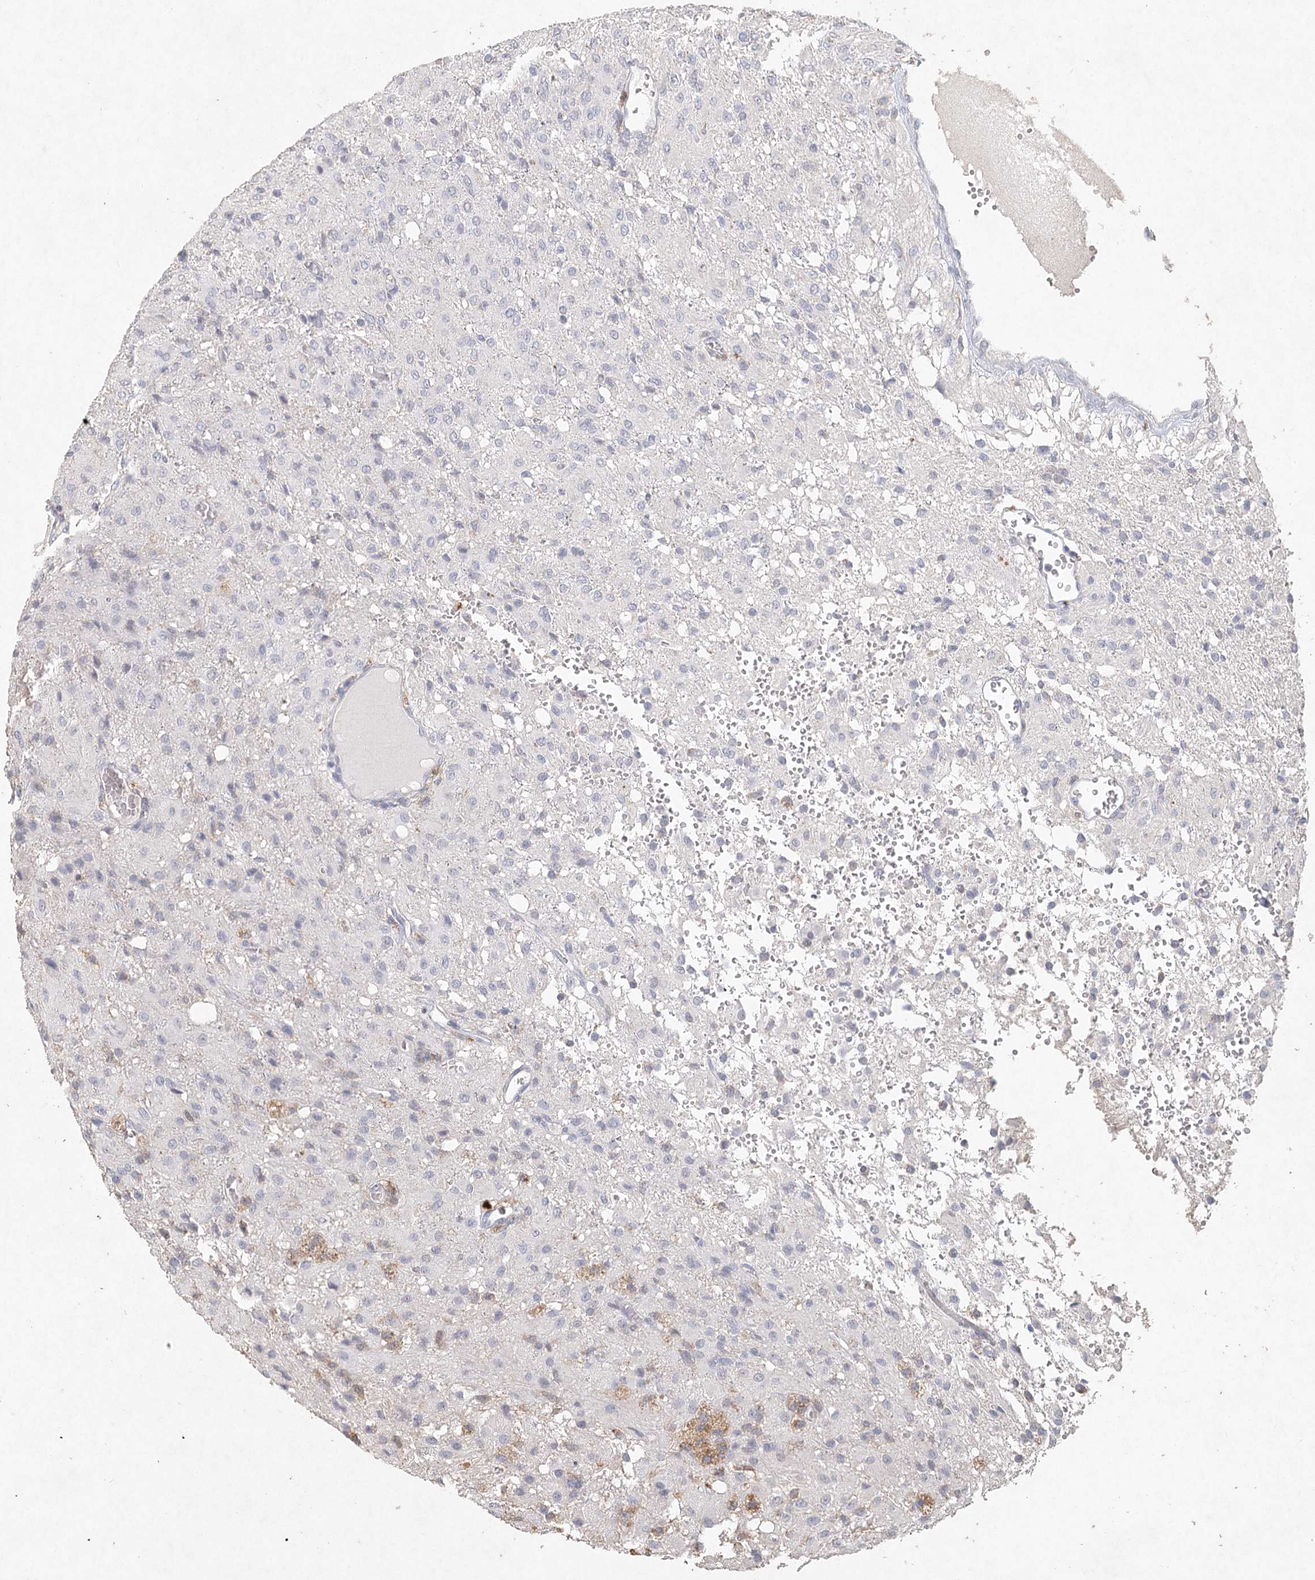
{"staining": {"intensity": "negative", "quantity": "none", "location": "none"}, "tissue": "glioma", "cell_type": "Tumor cells", "image_type": "cancer", "snomed": [{"axis": "morphology", "description": "Glioma, malignant, High grade"}, {"axis": "topography", "description": "Brain"}], "caption": "An image of high-grade glioma (malignant) stained for a protein demonstrates no brown staining in tumor cells. (Brightfield microscopy of DAB IHC at high magnification).", "gene": "ARSI", "patient": {"sex": "female", "age": 59}}